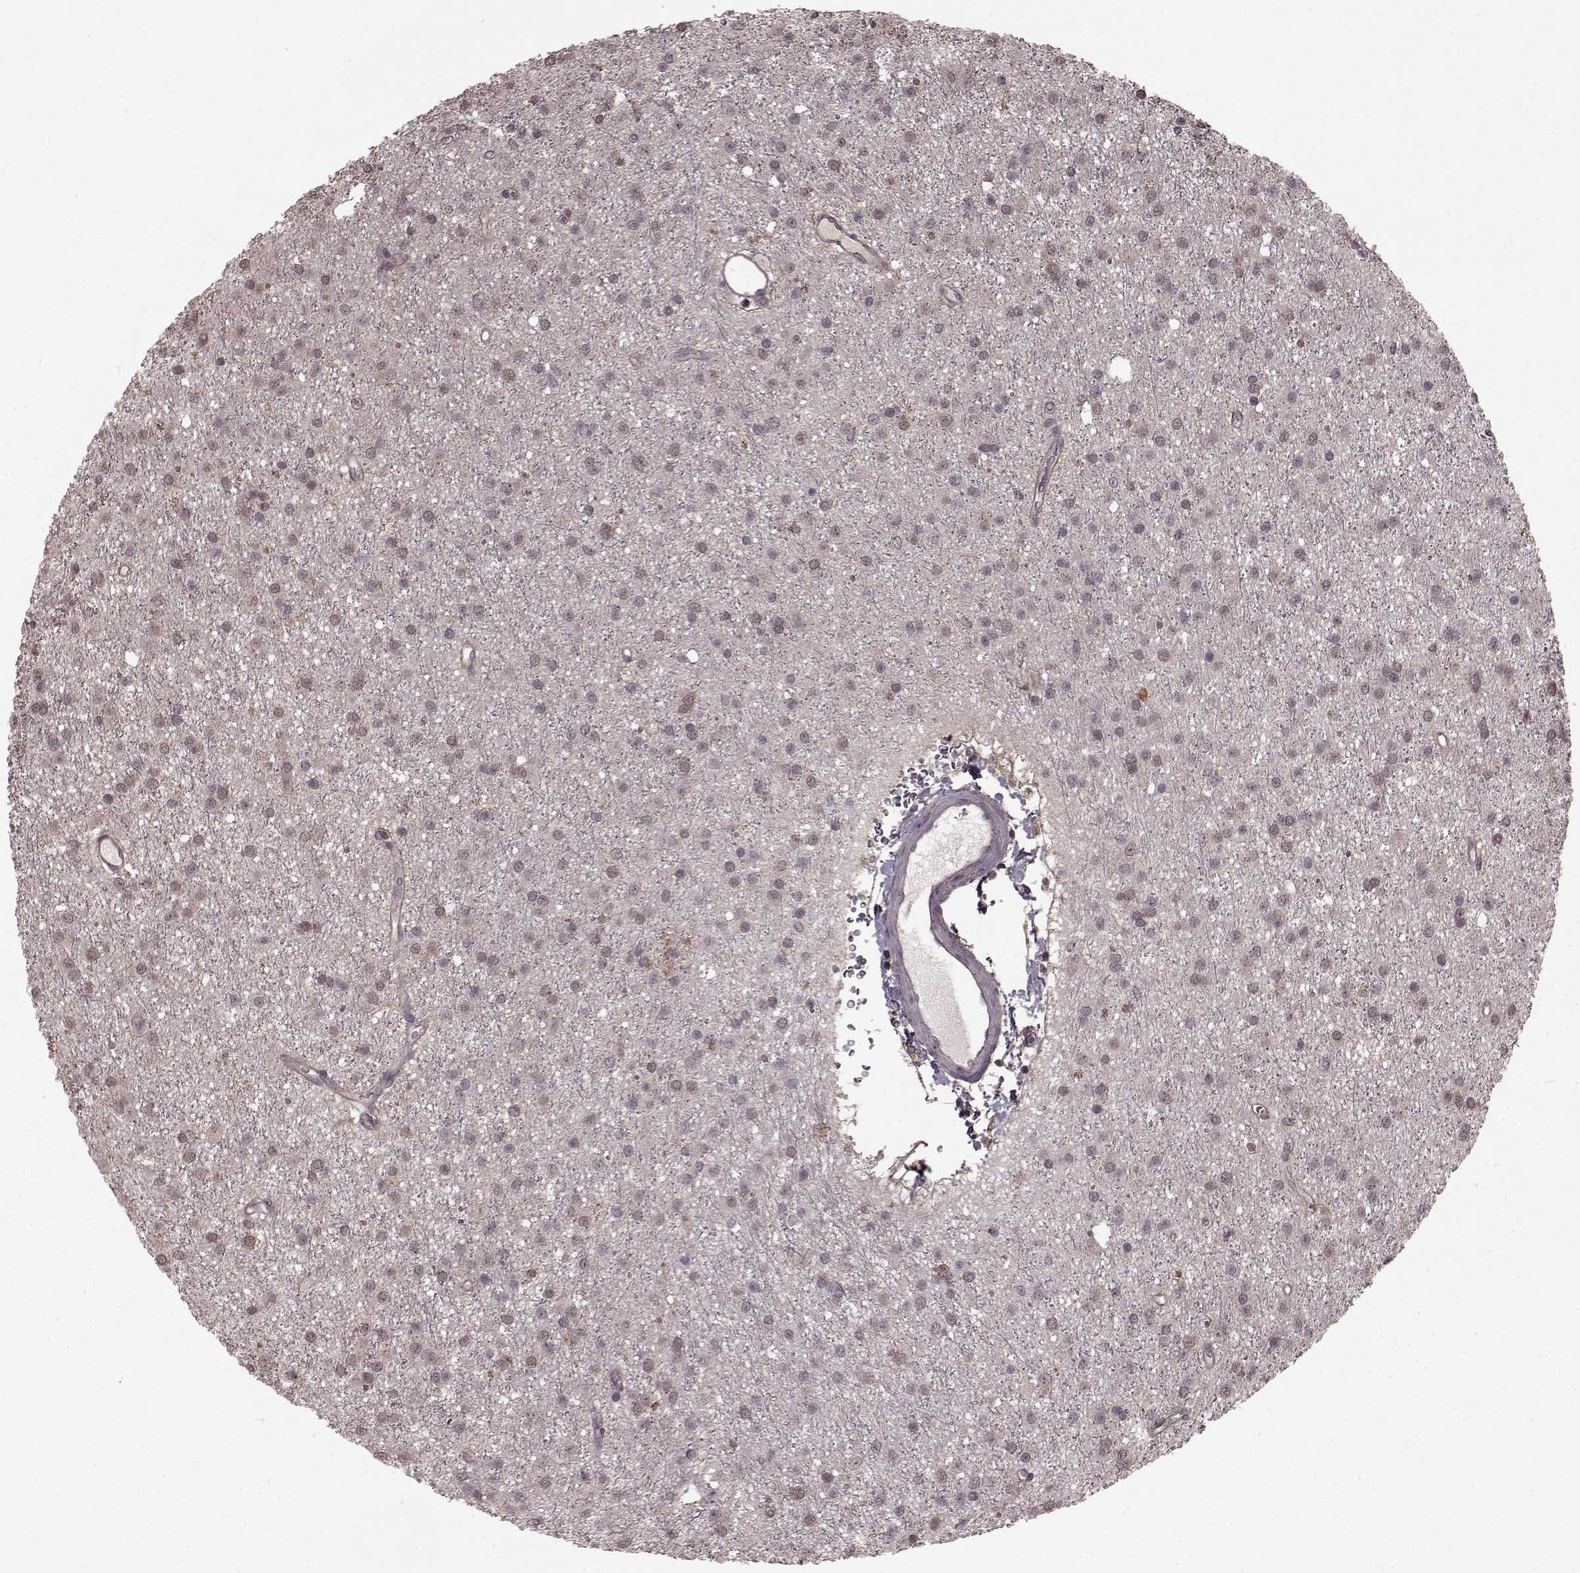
{"staining": {"intensity": "weak", "quantity": "<25%", "location": "cytoplasmic/membranous"}, "tissue": "glioma", "cell_type": "Tumor cells", "image_type": "cancer", "snomed": [{"axis": "morphology", "description": "Glioma, malignant, Low grade"}, {"axis": "topography", "description": "Brain"}], "caption": "The histopathology image shows no significant expression in tumor cells of glioma.", "gene": "GSS", "patient": {"sex": "male", "age": 27}}